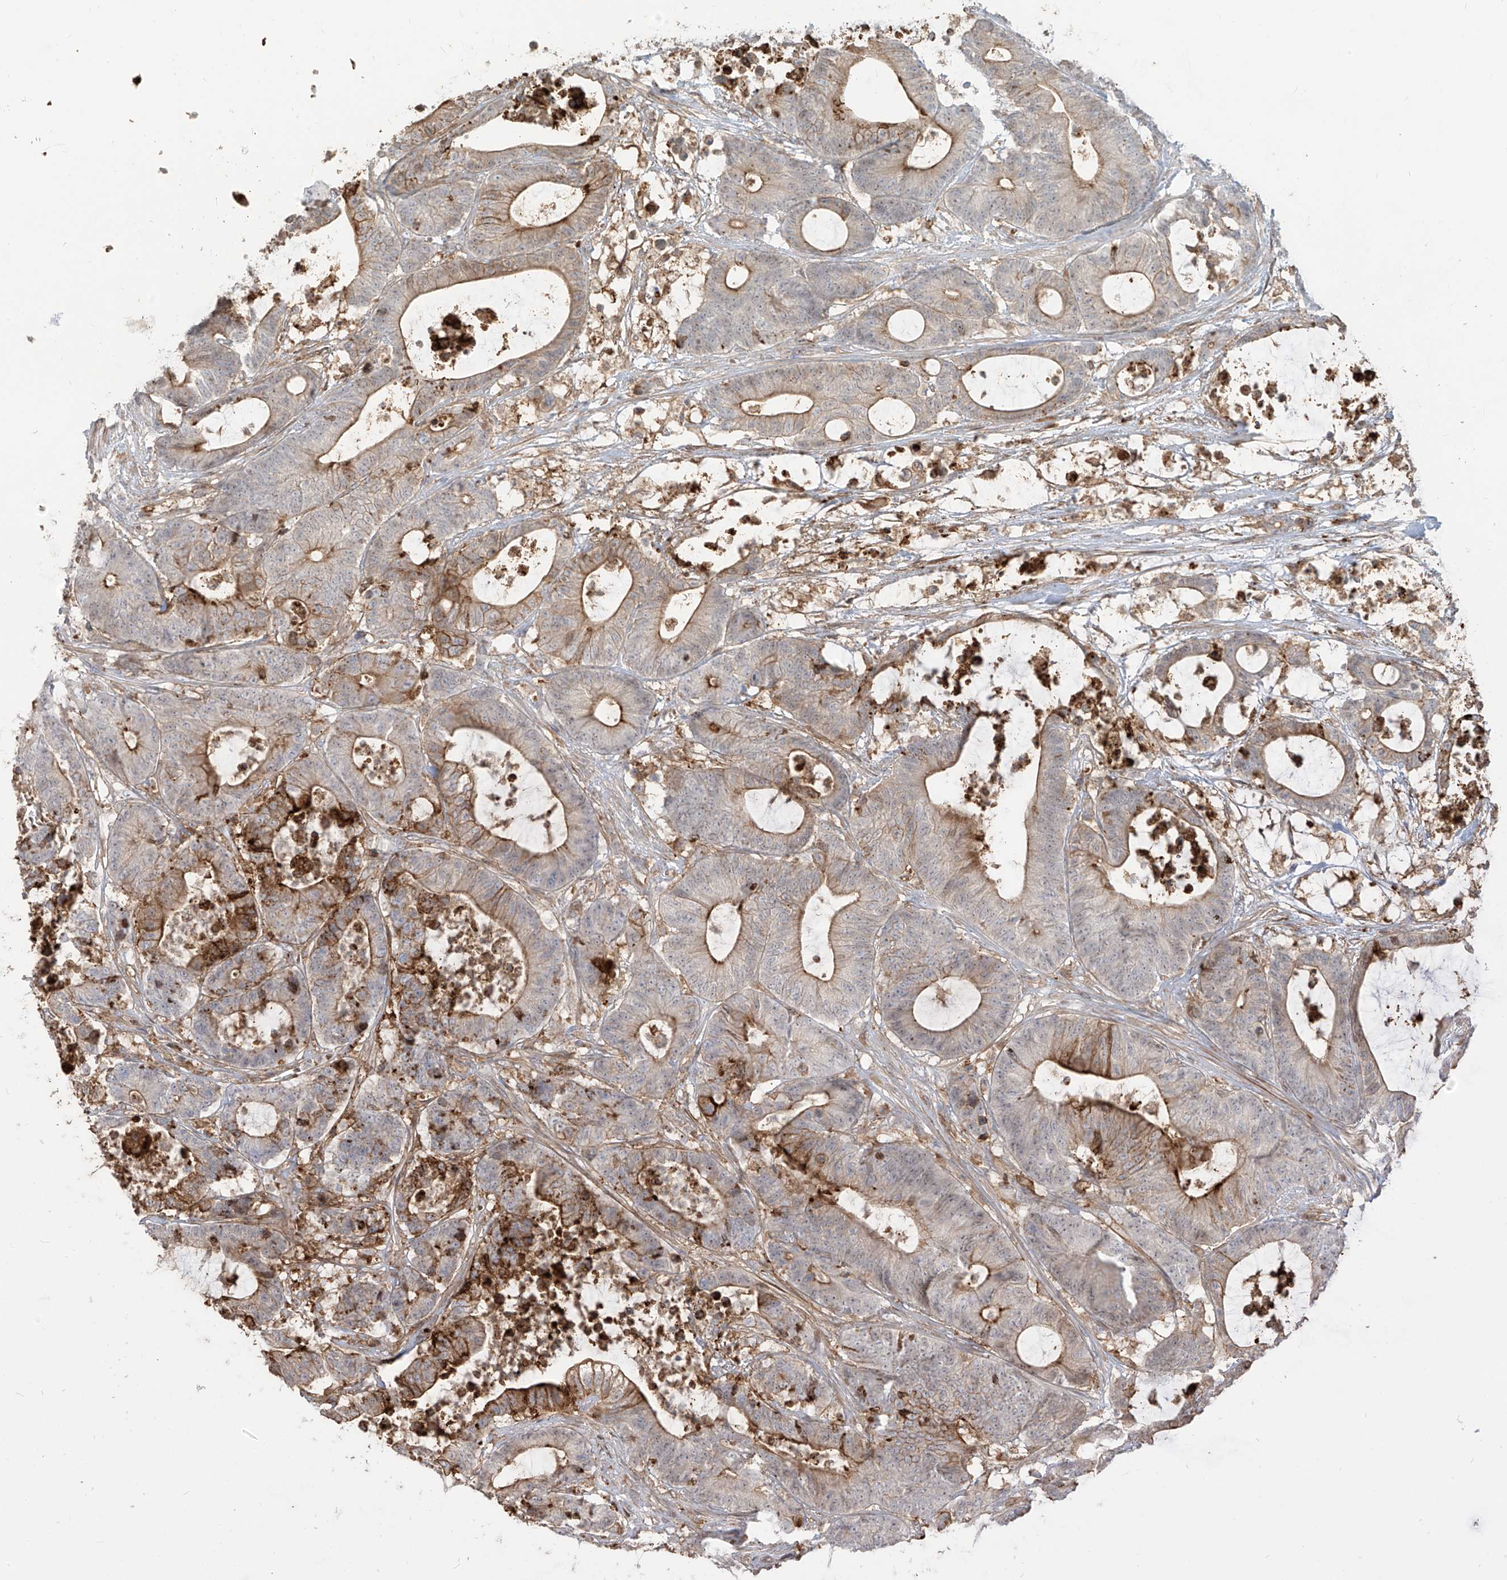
{"staining": {"intensity": "moderate", "quantity": "25%-75%", "location": "cytoplasmic/membranous"}, "tissue": "colorectal cancer", "cell_type": "Tumor cells", "image_type": "cancer", "snomed": [{"axis": "morphology", "description": "Adenocarcinoma, NOS"}, {"axis": "topography", "description": "Colon"}], "caption": "Immunohistochemical staining of colorectal adenocarcinoma exhibits moderate cytoplasmic/membranous protein positivity in about 25%-75% of tumor cells. (IHC, brightfield microscopy, high magnification).", "gene": "ZGRF1", "patient": {"sex": "female", "age": 84}}